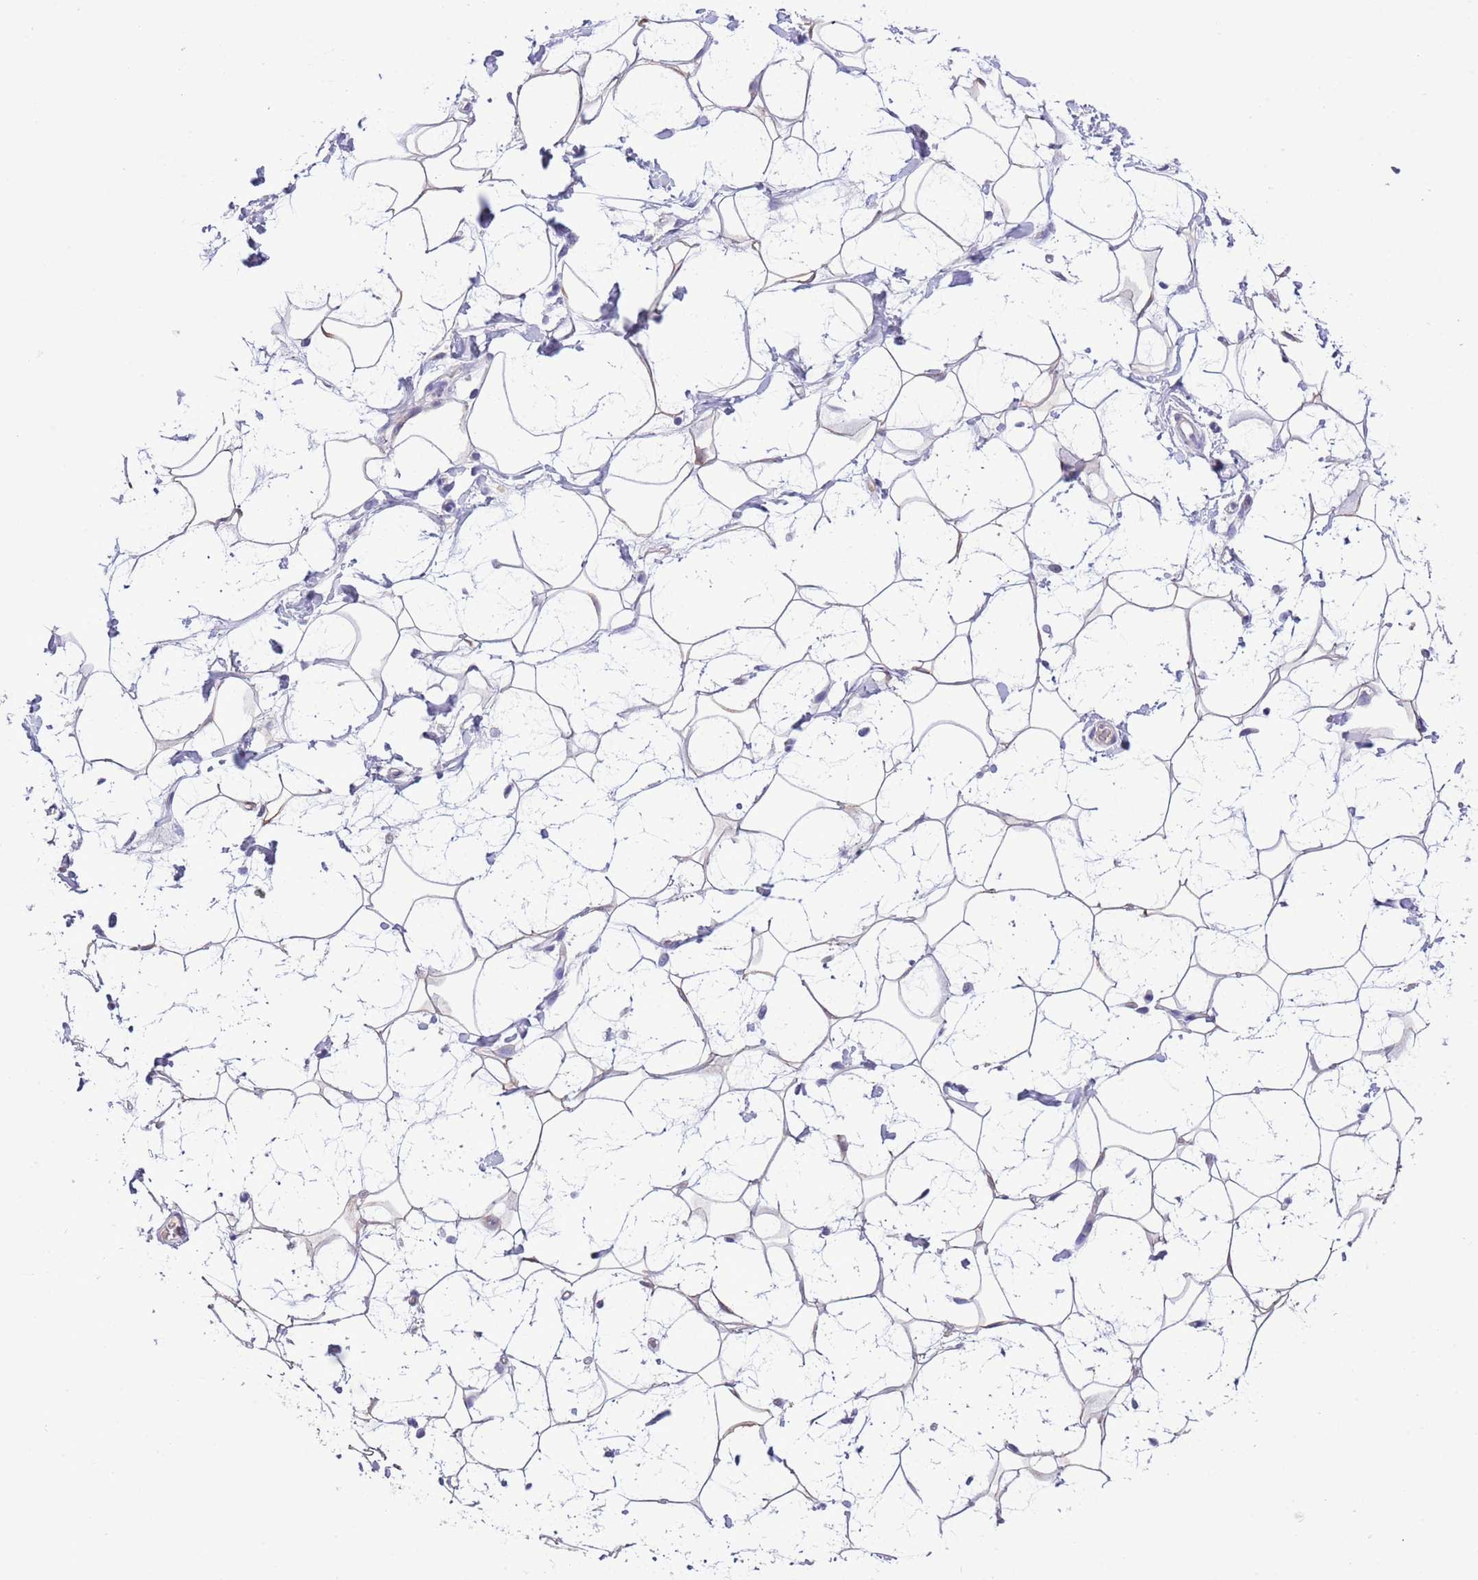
{"staining": {"intensity": "negative", "quantity": "none", "location": "none"}, "tissue": "adipose tissue", "cell_type": "Adipocytes", "image_type": "normal", "snomed": [{"axis": "morphology", "description": "Normal tissue, NOS"}, {"axis": "topography", "description": "Breast"}], "caption": "Immunohistochemistry (IHC) image of unremarkable adipose tissue: human adipose tissue stained with DAB exhibits no significant protein expression in adipocytes.", "gene": "PRR32", "patient": {"sex": "female", "age": 26}}